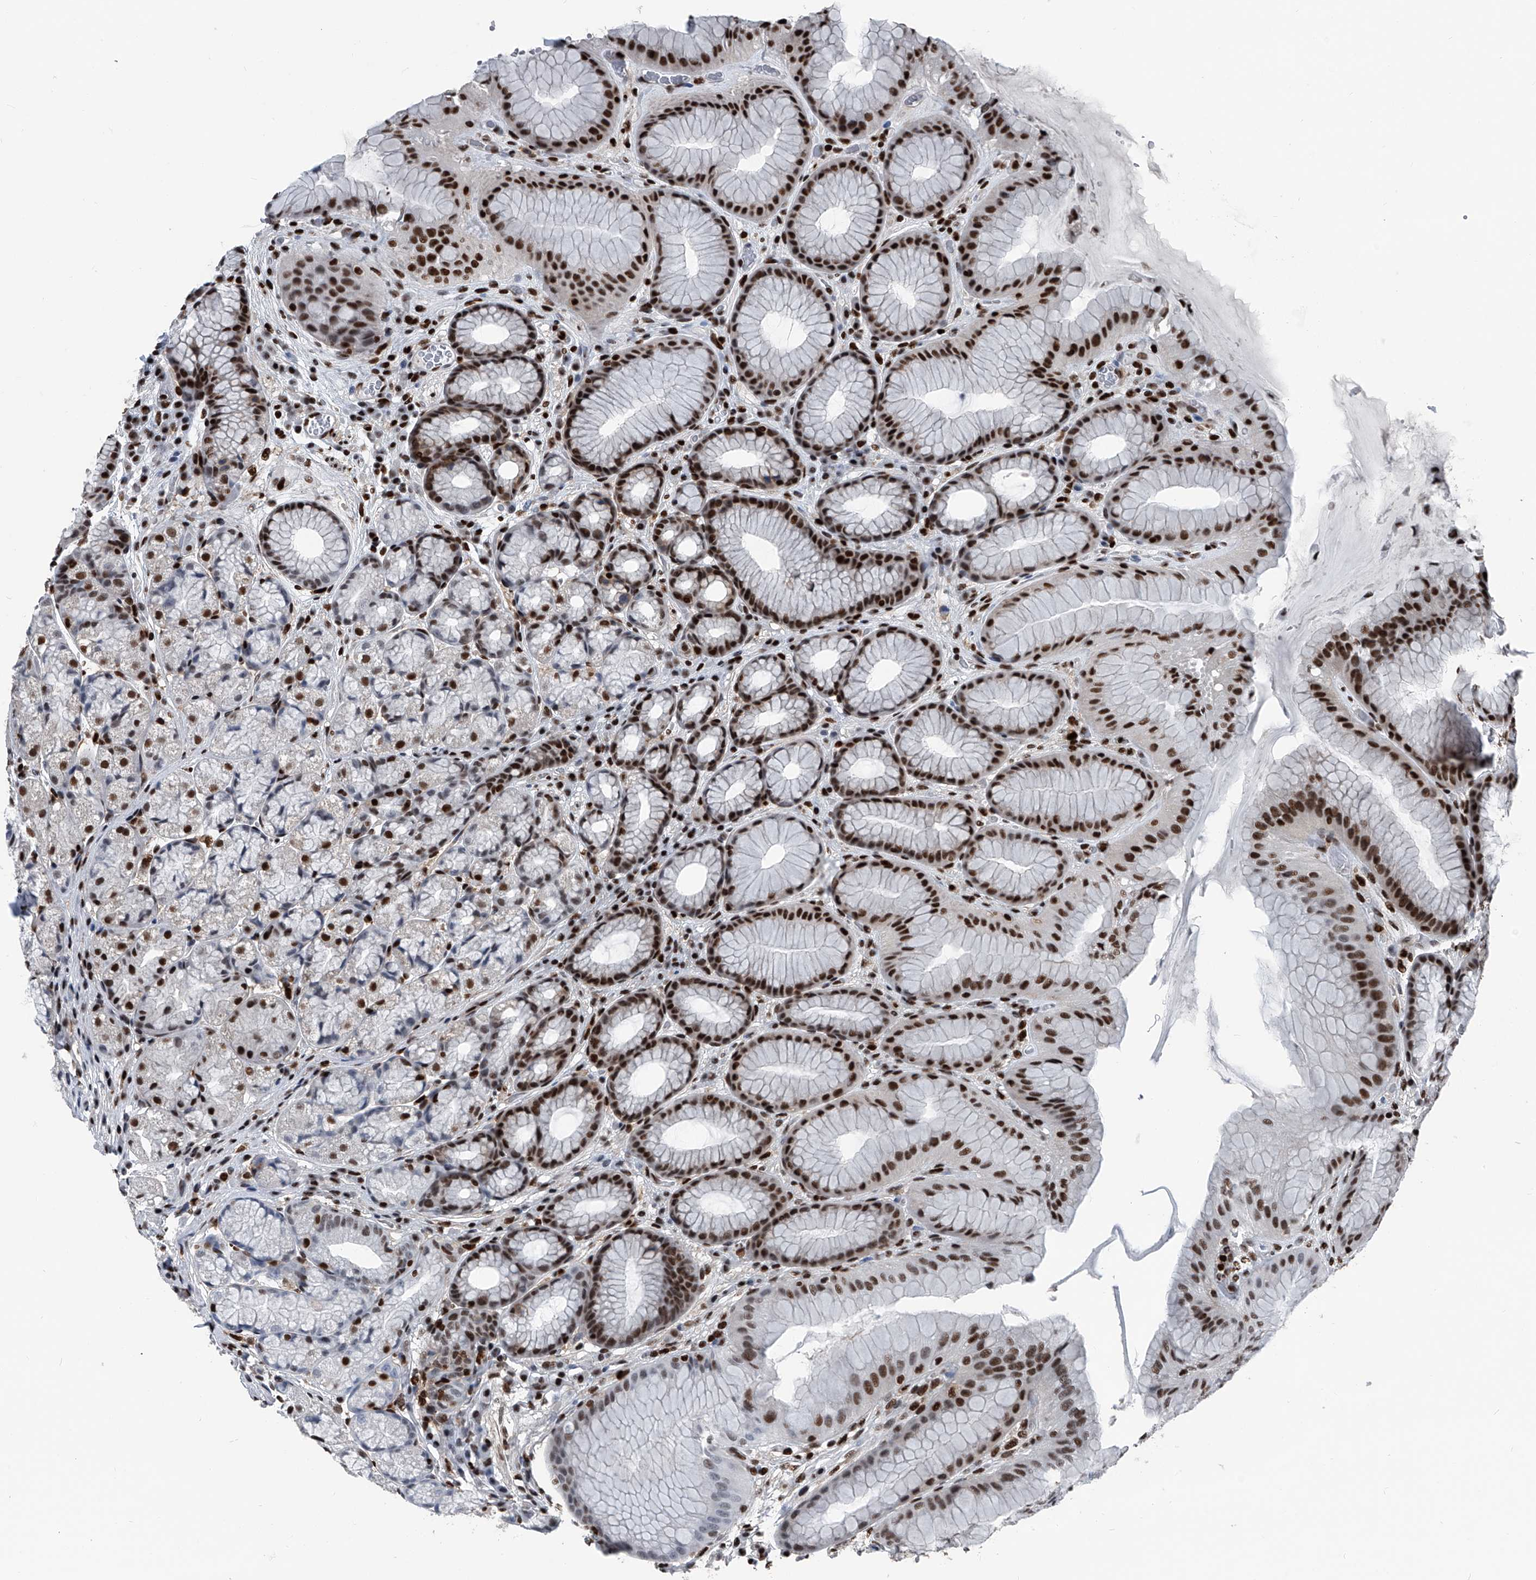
{"staining": {"intensity": "strong", "quantity": ">75%", "location": "nuclear"}, "tissue": "stomach", "cell_type": "Glandular cells", "image_type": "normal", "snomed": [{"axis": "morphology", "description": "Normal tissue, NOS"}, {"axis": "topography", "description": "Stomach"}], "caption": "Glandular cells display high levels of strong nuclear positivity in about >75% of cells in unremarkable human stomach. (Brightfield microscopy of DAB IHC at high magnification).", "gene": "FKBP5", "patient": {"sex": "male", "age": 57}}